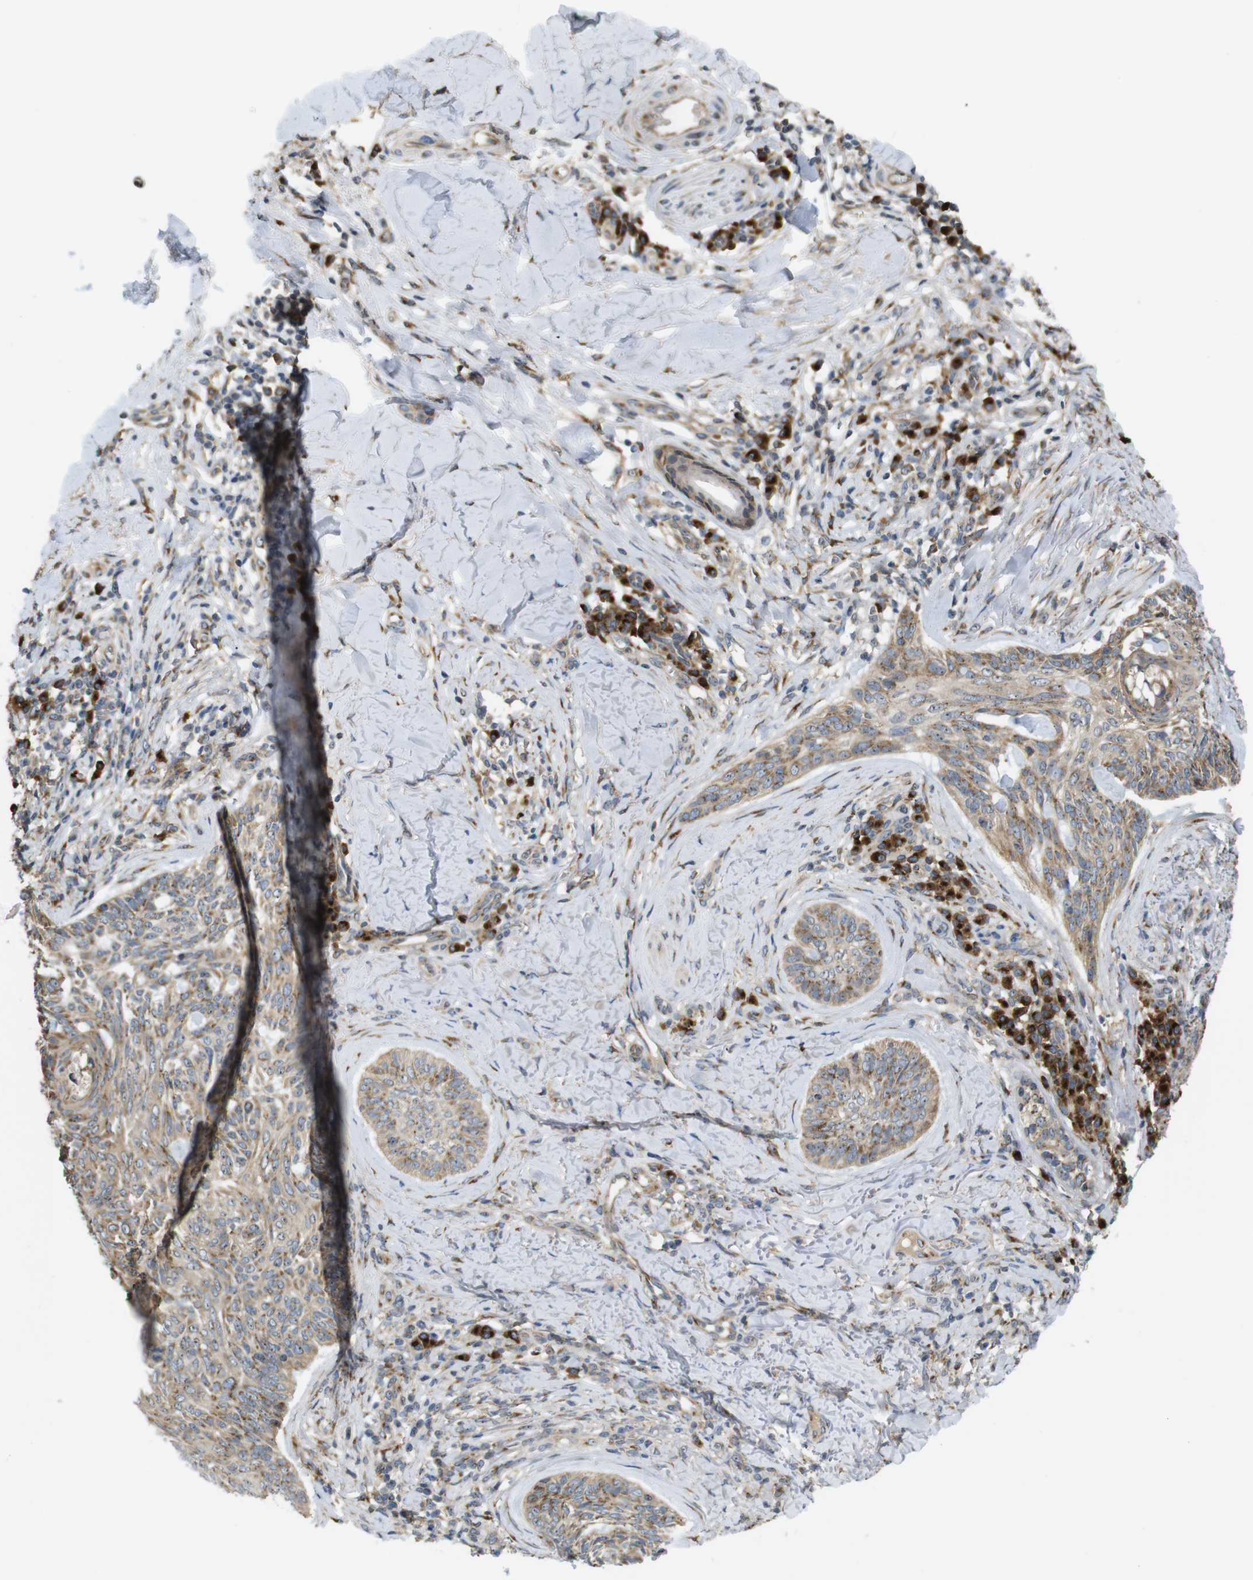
{"staining": {"intensity": "moderate", "quantity": "25%-75%", "location": "cytoplasmic/membranous"}, "tissue": "skin cancer", "cell_type": "Tumor cells", "image_type": "cancer", "snomed": [{"axis": "morphology", "description": "Basal cell carcinoma"}, {"axis": "topography", "description": "Skin"}], "caption": "Protein positivity by immunohistochemistry (IHC) displays moderate cytoplasmic/membranous expression in approximately 25%-75% of tumor cells in skin basal cell carcinoma.", "gene": "TMEM143", "patient": {"sex": "male", "age": 43}}